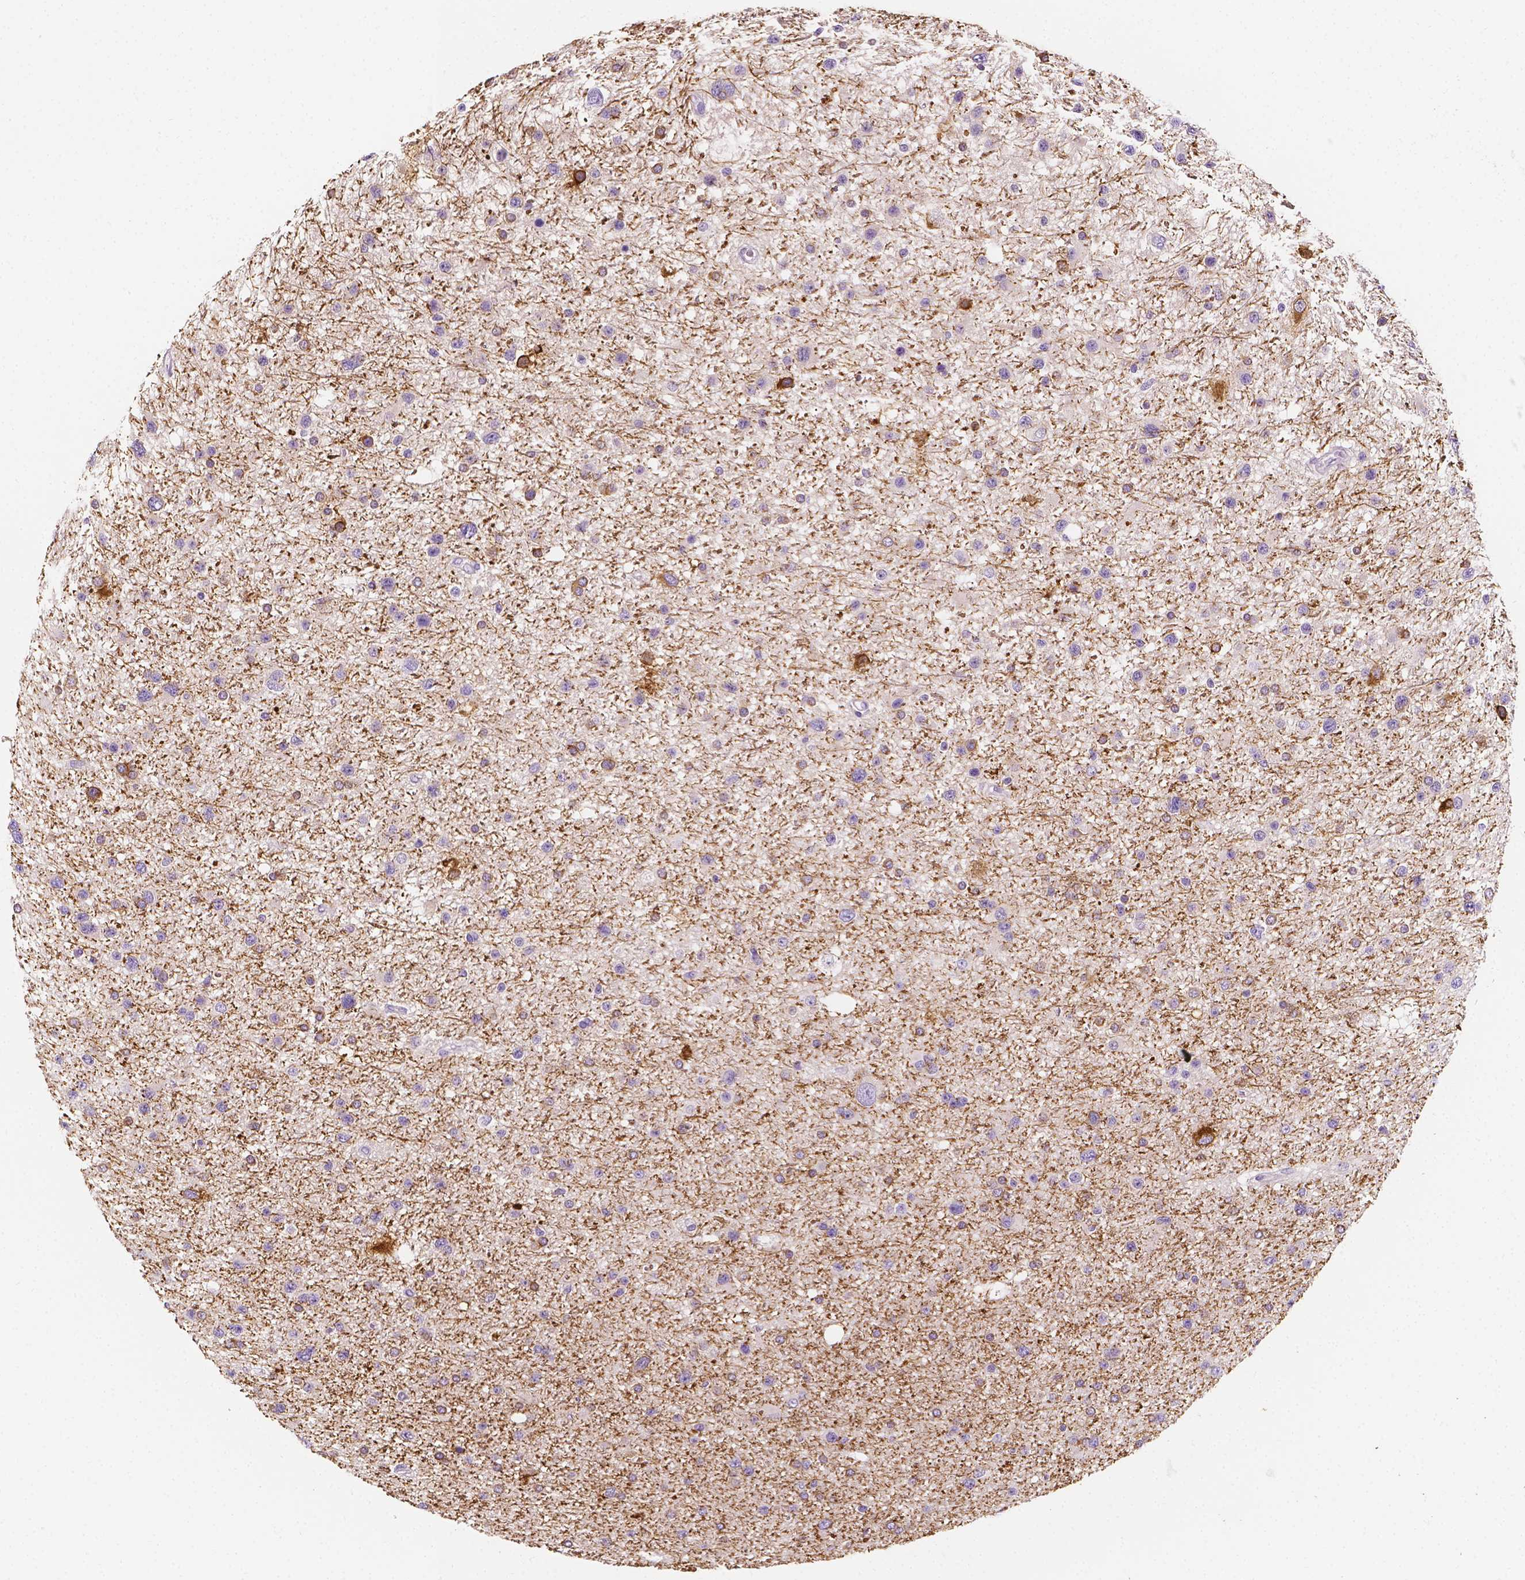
{"staining": {"intensity": "strong", "quantity": ">75%", "location": "cytoplasmic/membranous,nuclear"}, "tissue": "glioma", "cell_type": "Tumor cells", "image_type": "cancer", "snomed": [{"axis": "morphology", "description": "Glioma, malignant, Low grade"}, {"axis": "topography", "description": "Brain"}], "caption": "The immunohistochemical stain highlights strong cytoplasmic/membranous and nuclear staining in tumor cells of glioma tissue. (DAB (3,3'-diaminobenzidine) = brown stain, brightfield microscopy at high magnification).", "gene": "SIRT2", "patient": {"sex": "female", "age": 32}}